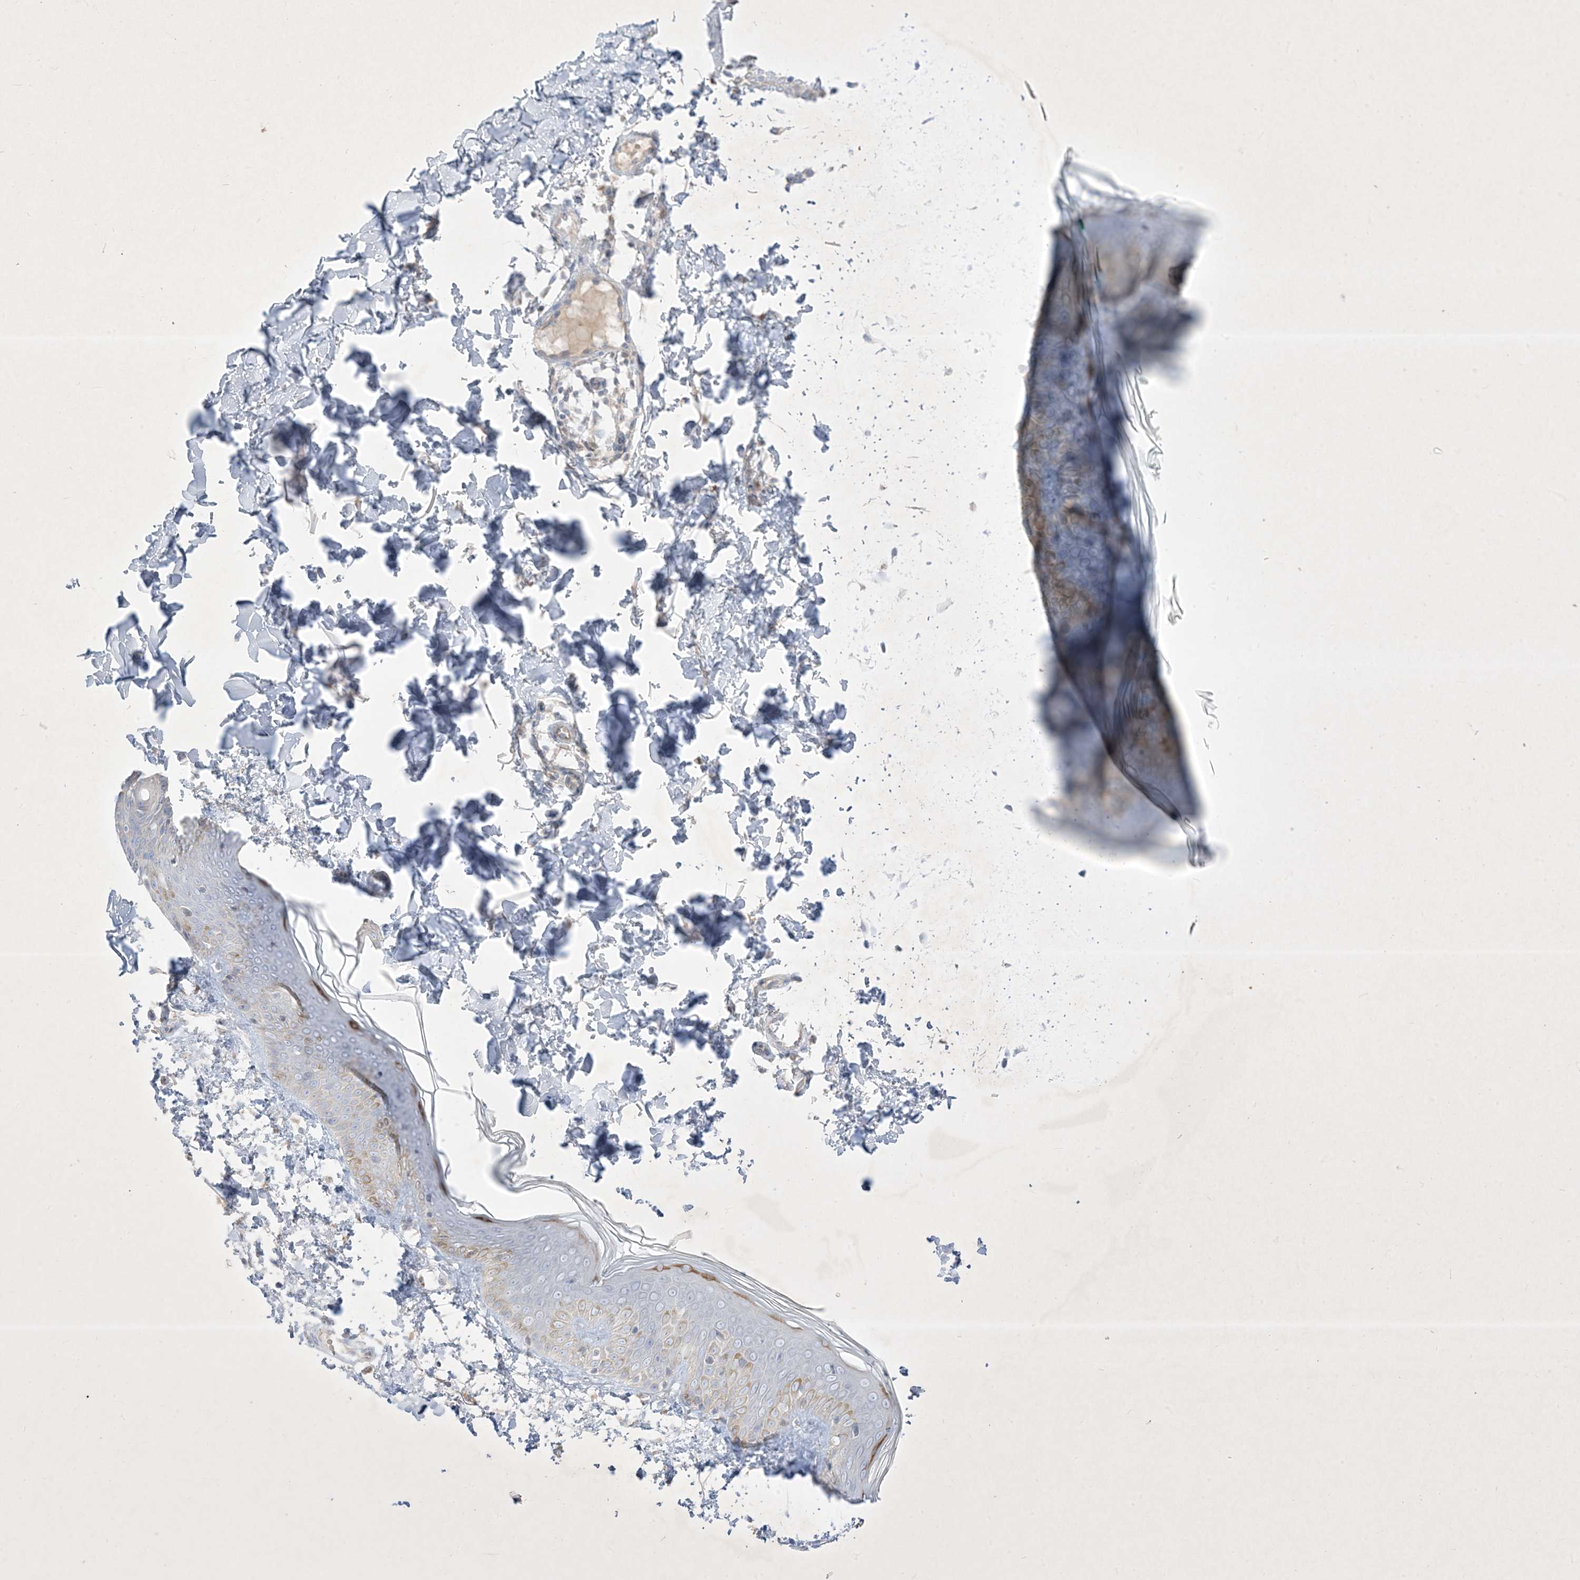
{"staining": {"intensity": "negative", "quantity": "none", "location": "none"}, "tissue": "skin", "cell_type": "Fibroblasts", "image_type": "normal", "snomed": [{"axis": "morphology", "description": "Normal tissue, NOS"}, {"axis": "topography", "description": "Skin"}], "caption": "There is no significant positivity in fibroblasts of skin. (Brightfield microscopy of DAB (3,3'-diaminobenzidine) immunohistochemistry (IHC) at high magnification).", "gene": "PLEKHA3", "patient": {"sex": "male", "age": 37}}